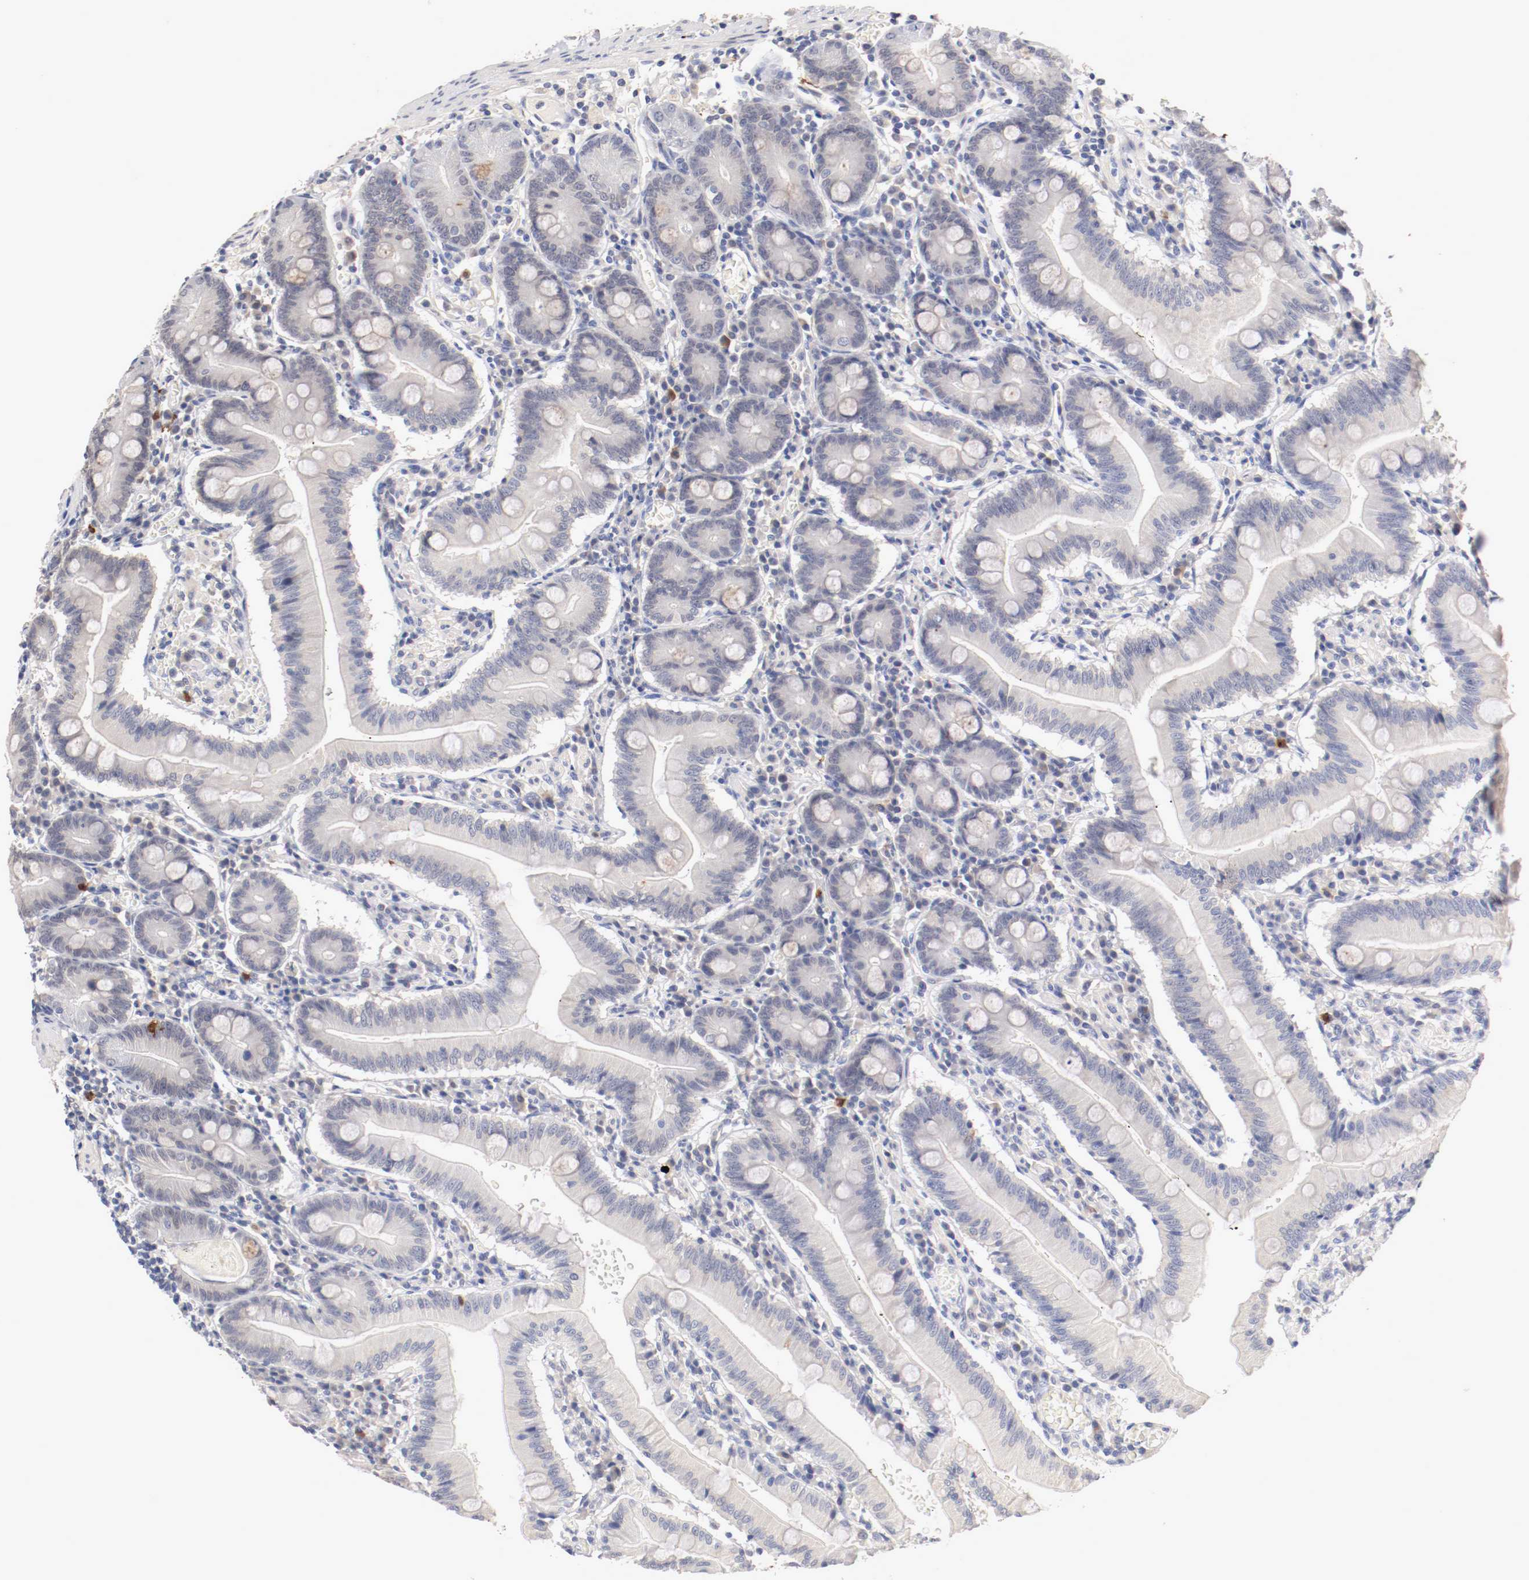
{"staining": {"intensity": "negative", "quantity": "none", "location": "none"}, "tissue": "small intestine", "cell_type": "Glandular cells", "image_type": "normal", "snomed": [{"axis": "morphology", "description": "Normal tissue, NOS"}, {"axis": "topography", "description": "Small intestine"}], "caption": "A high-resolution histopathology image shows immunohistochemistry staining of unremarkable small intestine, which shows no significant expression in glandular cells.", "gene": "CEBPE", "patient": {"sex": "male", "age": 71}}